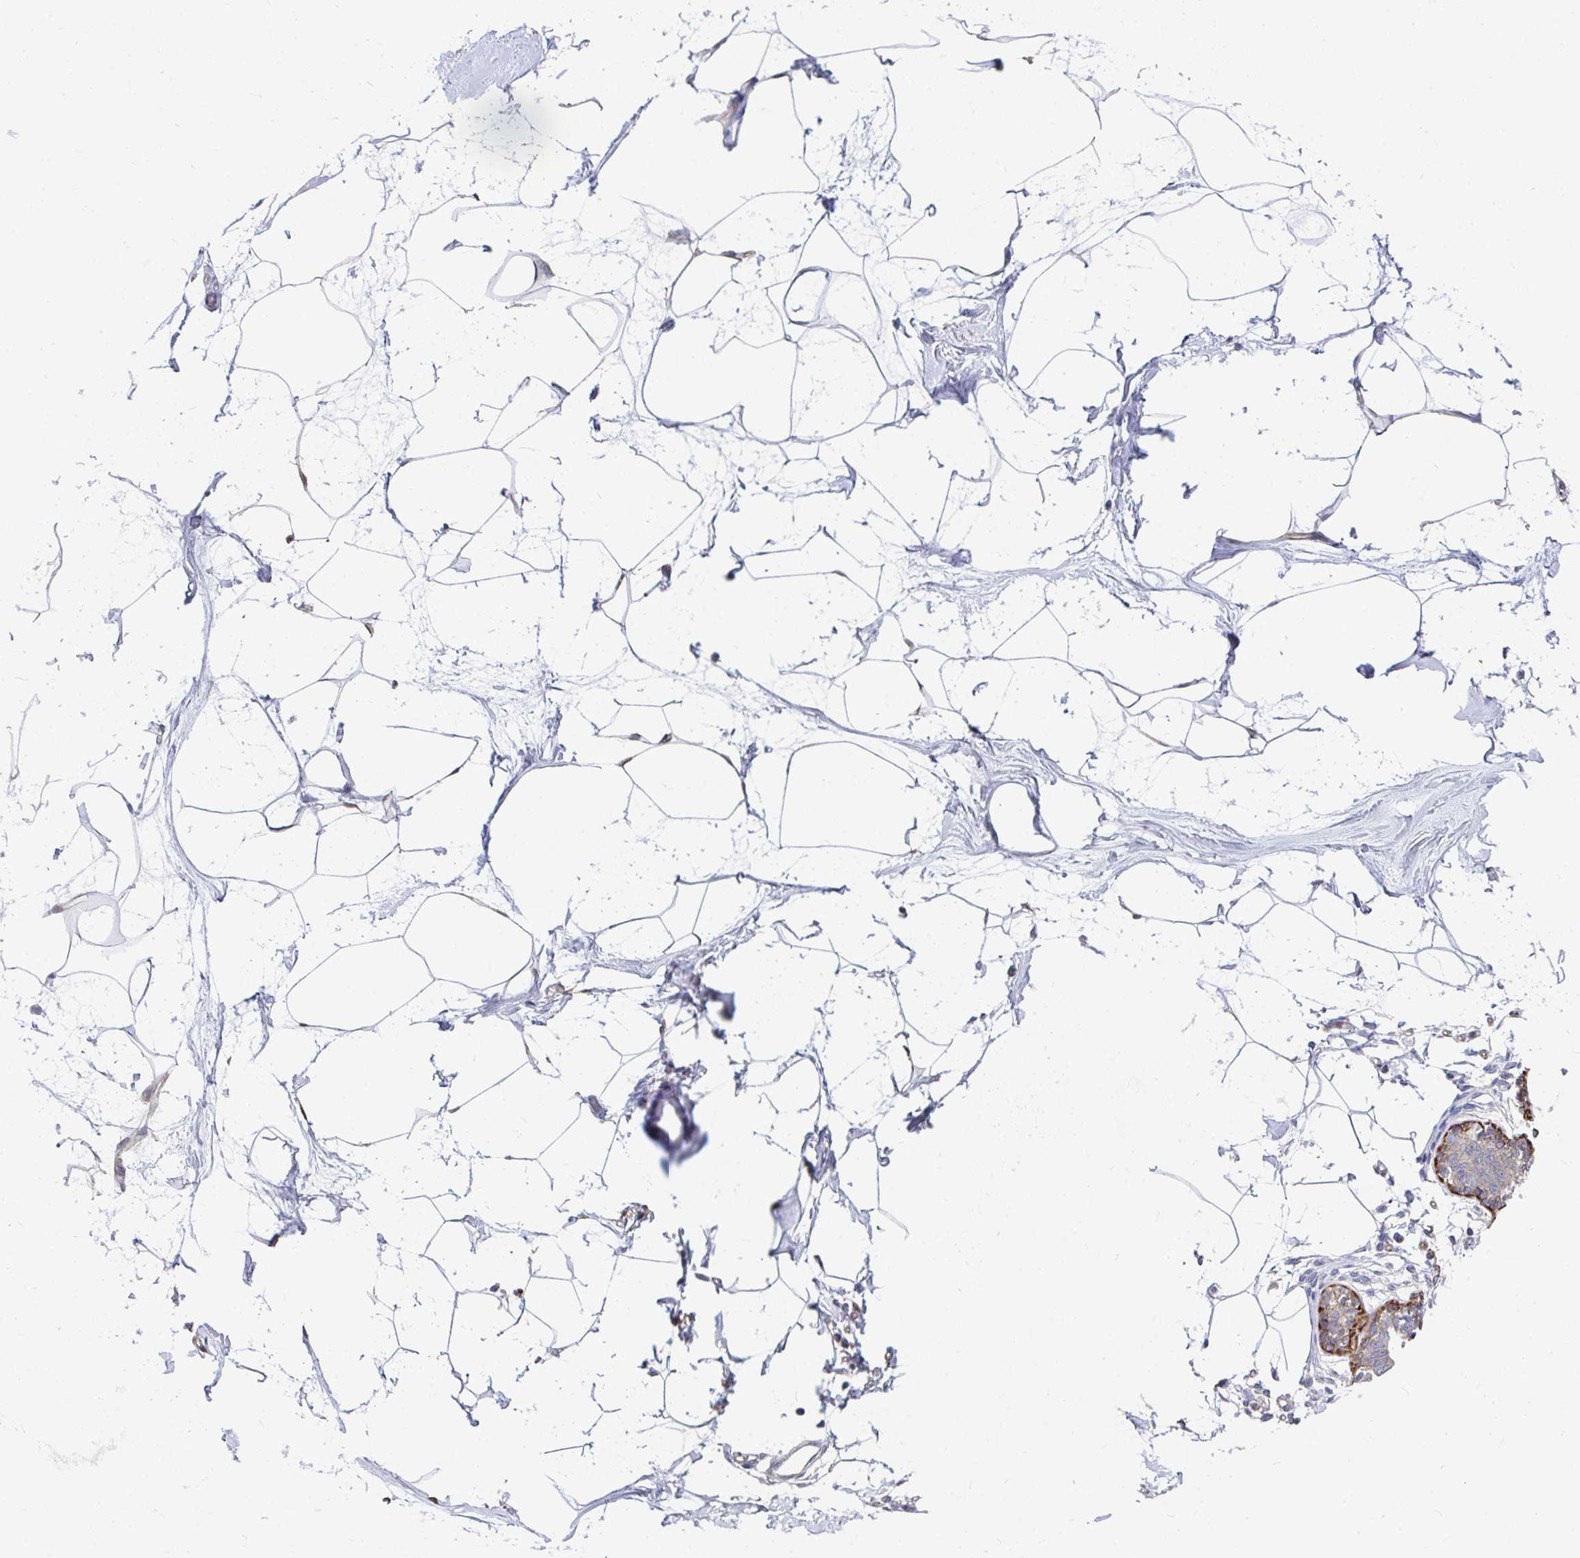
{"staining": {"intensity": "negative", "quantity": "none", "location": "none"}, "tissue": "breast", "cell_type": "Adipocytes", "image_type": "normal", "snomed": [{"axis": "morphology", "description": "Normal tissue, NOS"}, {"axis": "topography", "description": "Breast"}], "caption": "IHC micrograph of benign breast: breast stained with DAB (3,3'-diaminobenzidine) shows no significant protein expression in adipocytes.", "gene": "EIF1AD", "patient": {"sex": "female", "age": 45}}